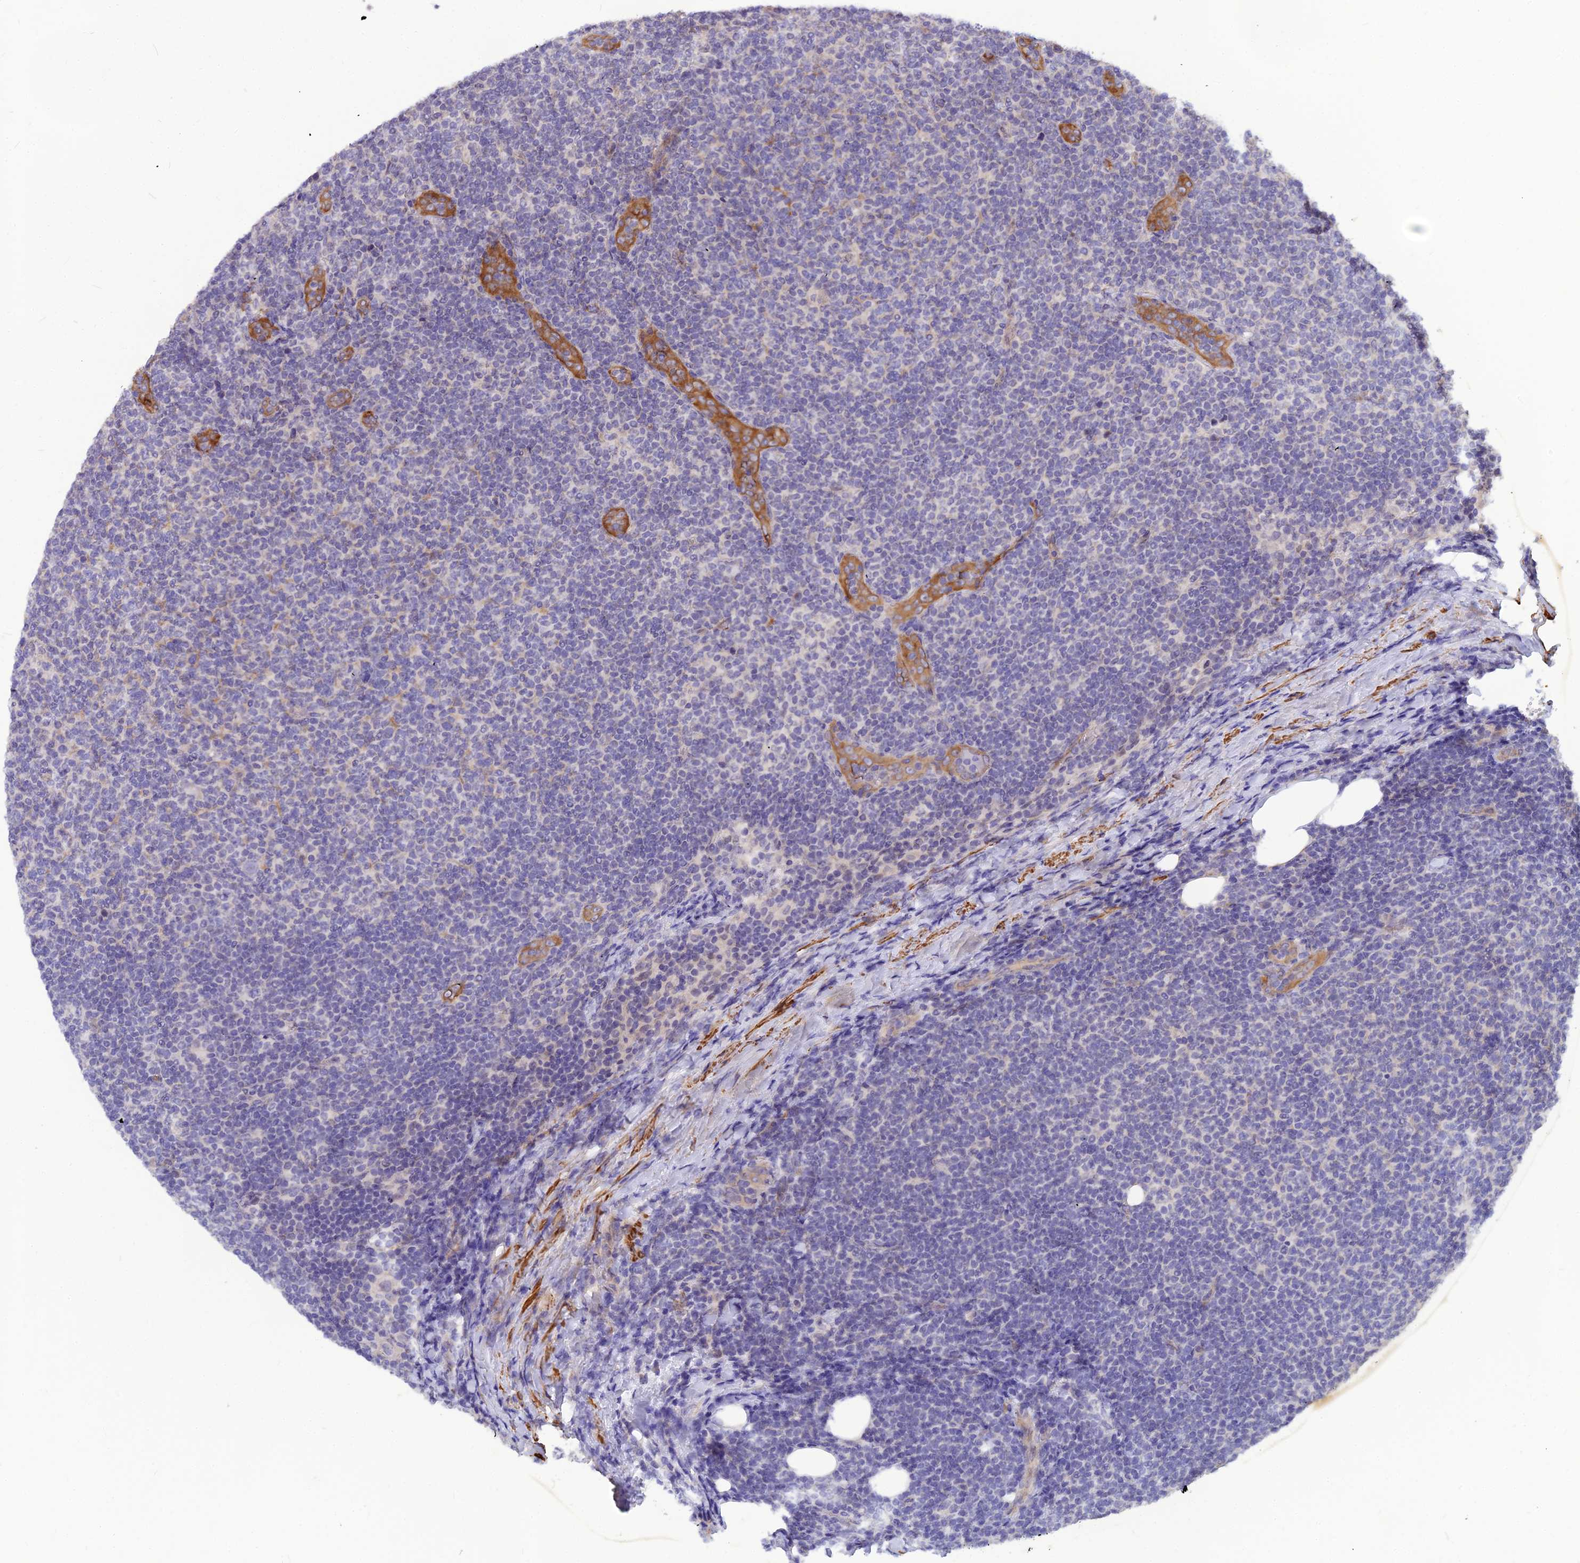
{"staining": {"intensity": "negative", "quantity": "none", "location": "none"}, "tissue": "lymphoma", "cell_type": "Tumor cells", "image_type": "cancer", "snomed": [{"axis": "morphology", "description": "Malignant lymphoma, non-Hodgkin's type, Low grade"}, {"axis": "topography", "description": "Lymph node"}], "caption": "High magnification brightfield microscopy of lymphoma stained with DAB (brown) and counterstained with hematoxylin (blue): tumor cells show no significant positivity.", "gene": "LEKR1", "patient": {"sex": "male", "age": 66}}